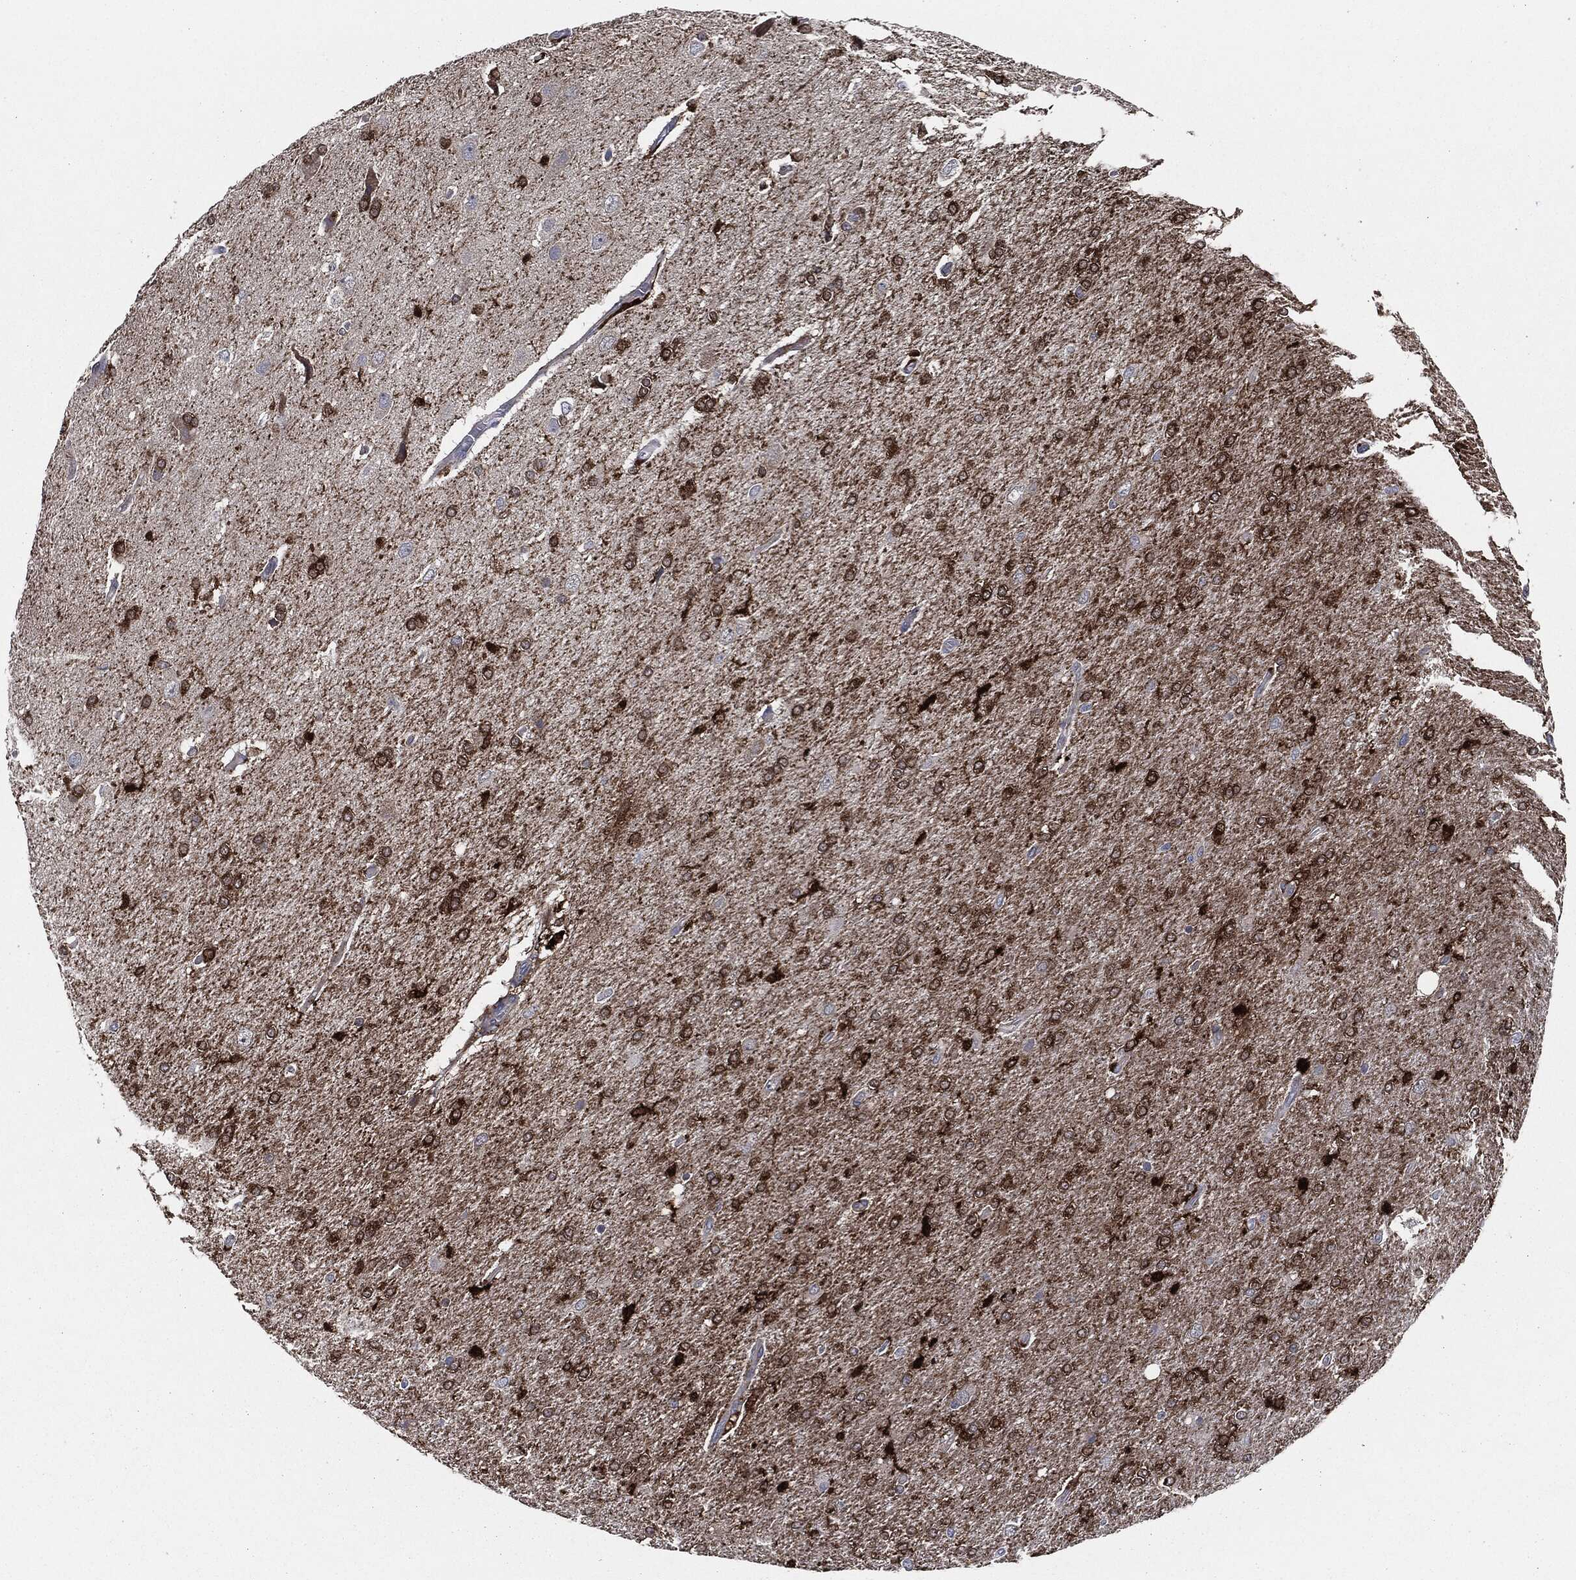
{"staining": {"intensity": "strong", "quantity": "25%-75%", "location": "cytoplasmic/membranous"}, "tissue": "glioma", "cell_type": "Tumor cells", "image_type": "cancer", "snomed": [{"axis": "morphology", "description": "Glioma, malignant, High grade"}, {"axis": "topography", "description": "Cerebral cortex"}], "caption": "Glioma stained with DAB (3,3'-diaminobenzidine) IHC demonstrates high levels of strong cytoplasmic/membranous positivity in about 25%-75% of tumor cells.", "gene": "TMEM11", "patient": {"sex": "male", "age": 70}}